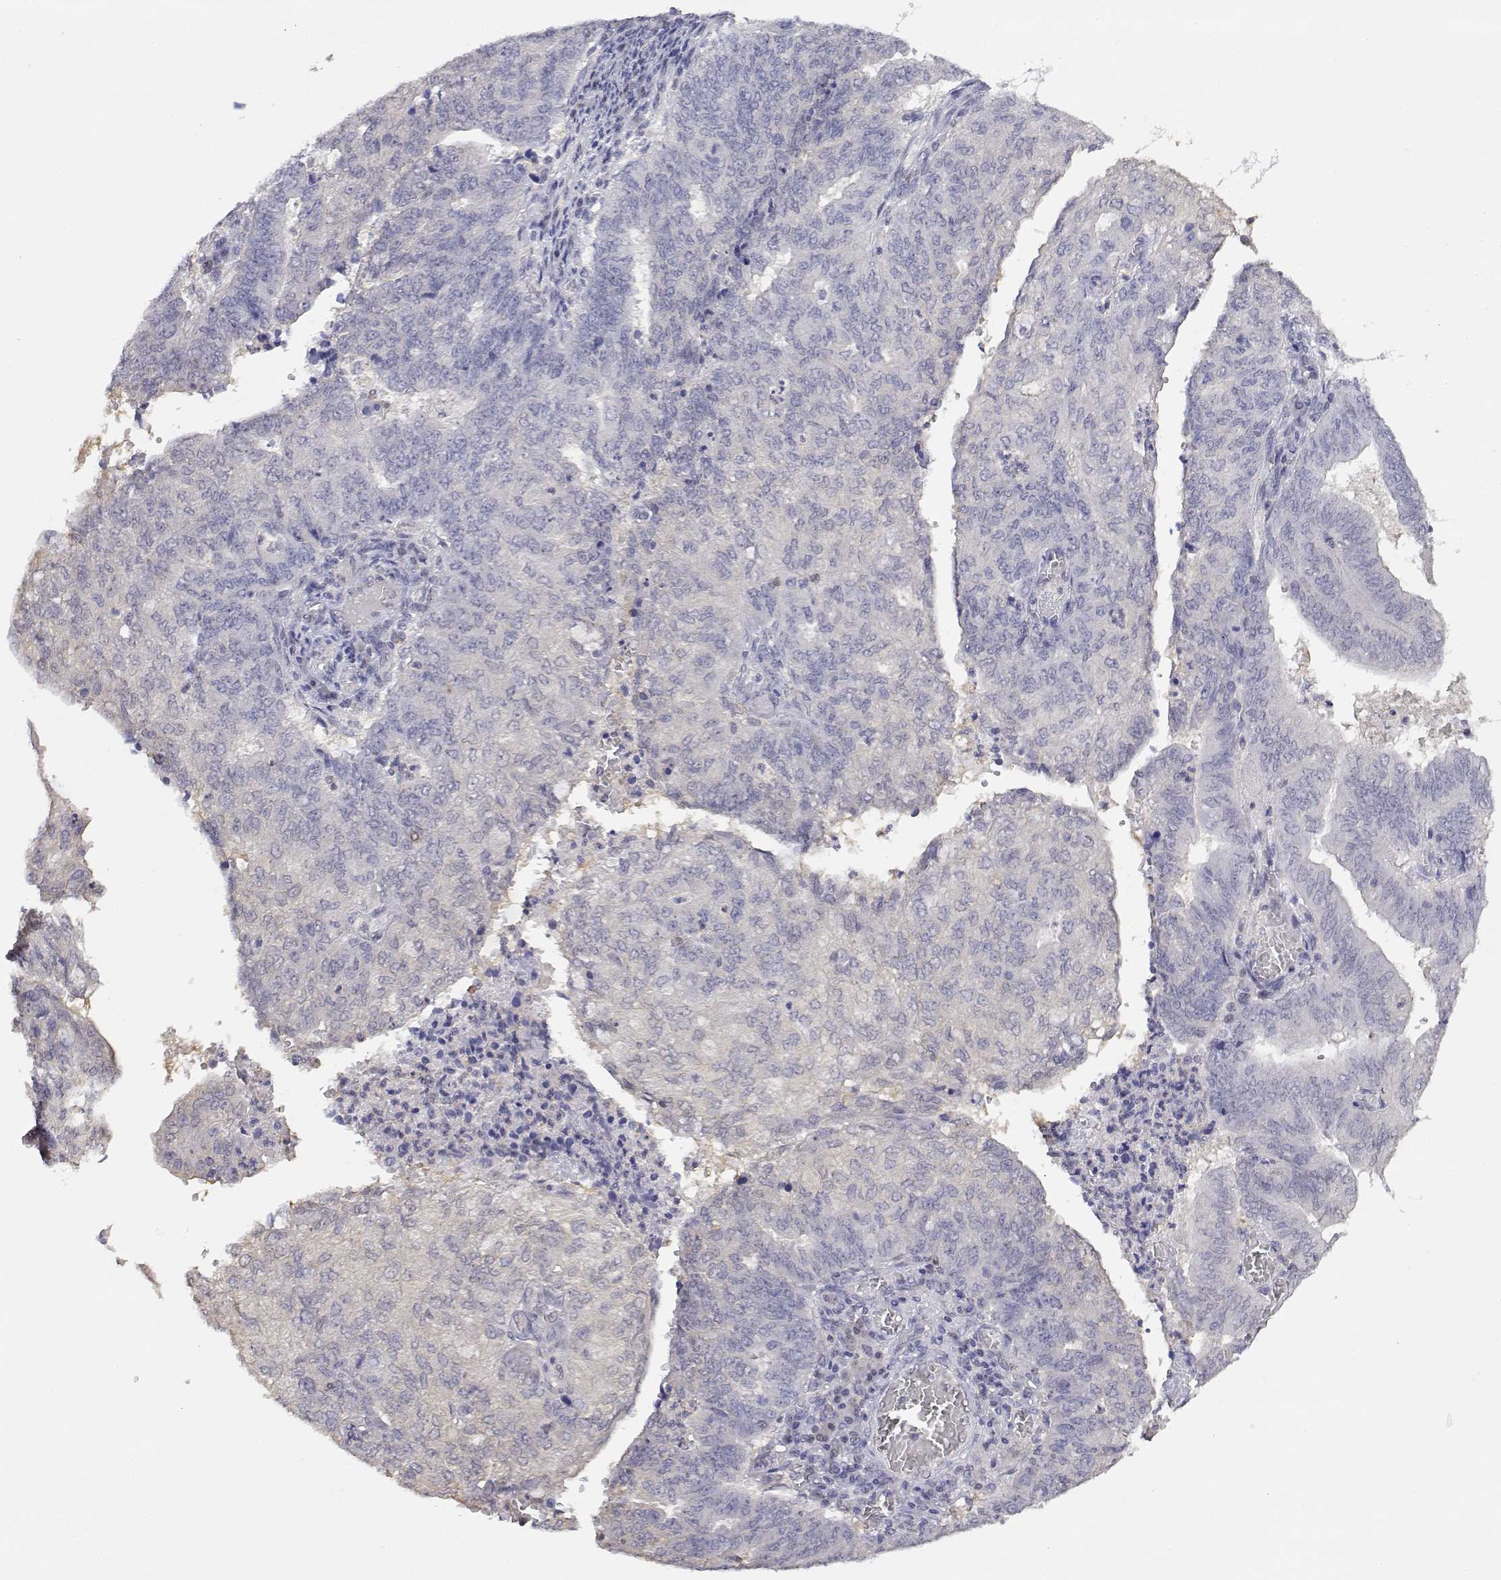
{"staining": {"intensity": "negative", "quantity": "none", "location": "none"}, "tissue": "endometrial cancer", "cell_type": "Tumor cells", "image_type": "cancer", "snomed": [{"axis": "morphology", "description": "Adenocarcinoma, NOS"}, {"axis": "topography", "description": "Endometrium"}], "caption": "A histopathology image of endometrial adenocarcinoma stained for a protein reveals no brown staining in tumor cells. (DAB IHC, high magnification).", "gene": "ADA", "patient": {"sex": "female", "age": 82}}